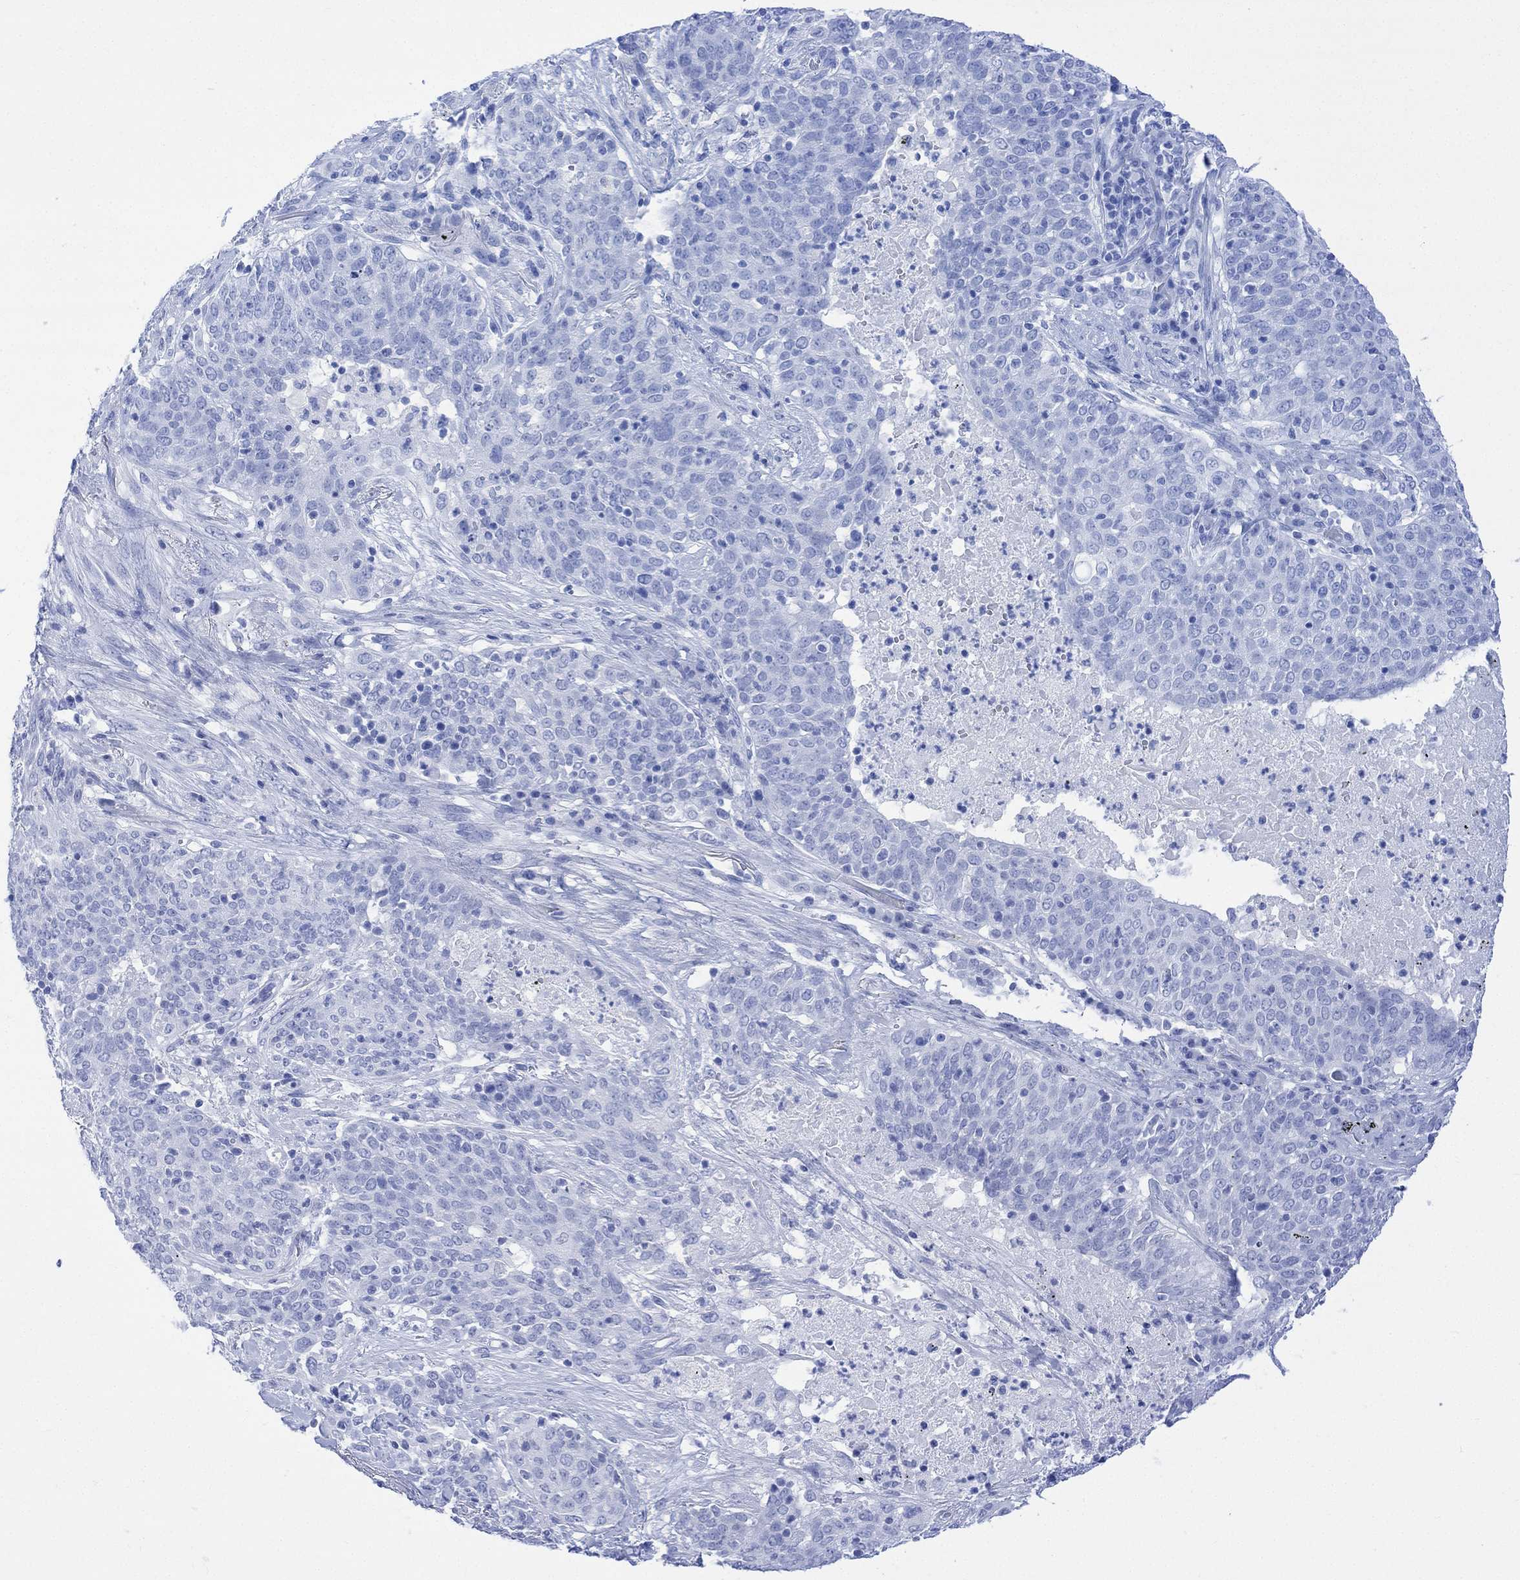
{"staining": {"intensity": "negative", "quantity": "none", "location": "none"}, "tissue": "lung cancer", "cell_type": "Tumor cells", "image_type": "cancer", "snomed": [{"axis": "morphology", "description": "Squamous cell carcinoma, NOS"}, {"axis": "topography", "description": "Lung"}], "caption": "DAB immunohistochemical staining of lung cancer (squamous cell carcinoma) displays no significant expression in tumor cells. (DAB immunohistochemistry with hematoxylin counter stain).", "gene": "CELF4", "patient": {"sex": "male", "age": 82}}